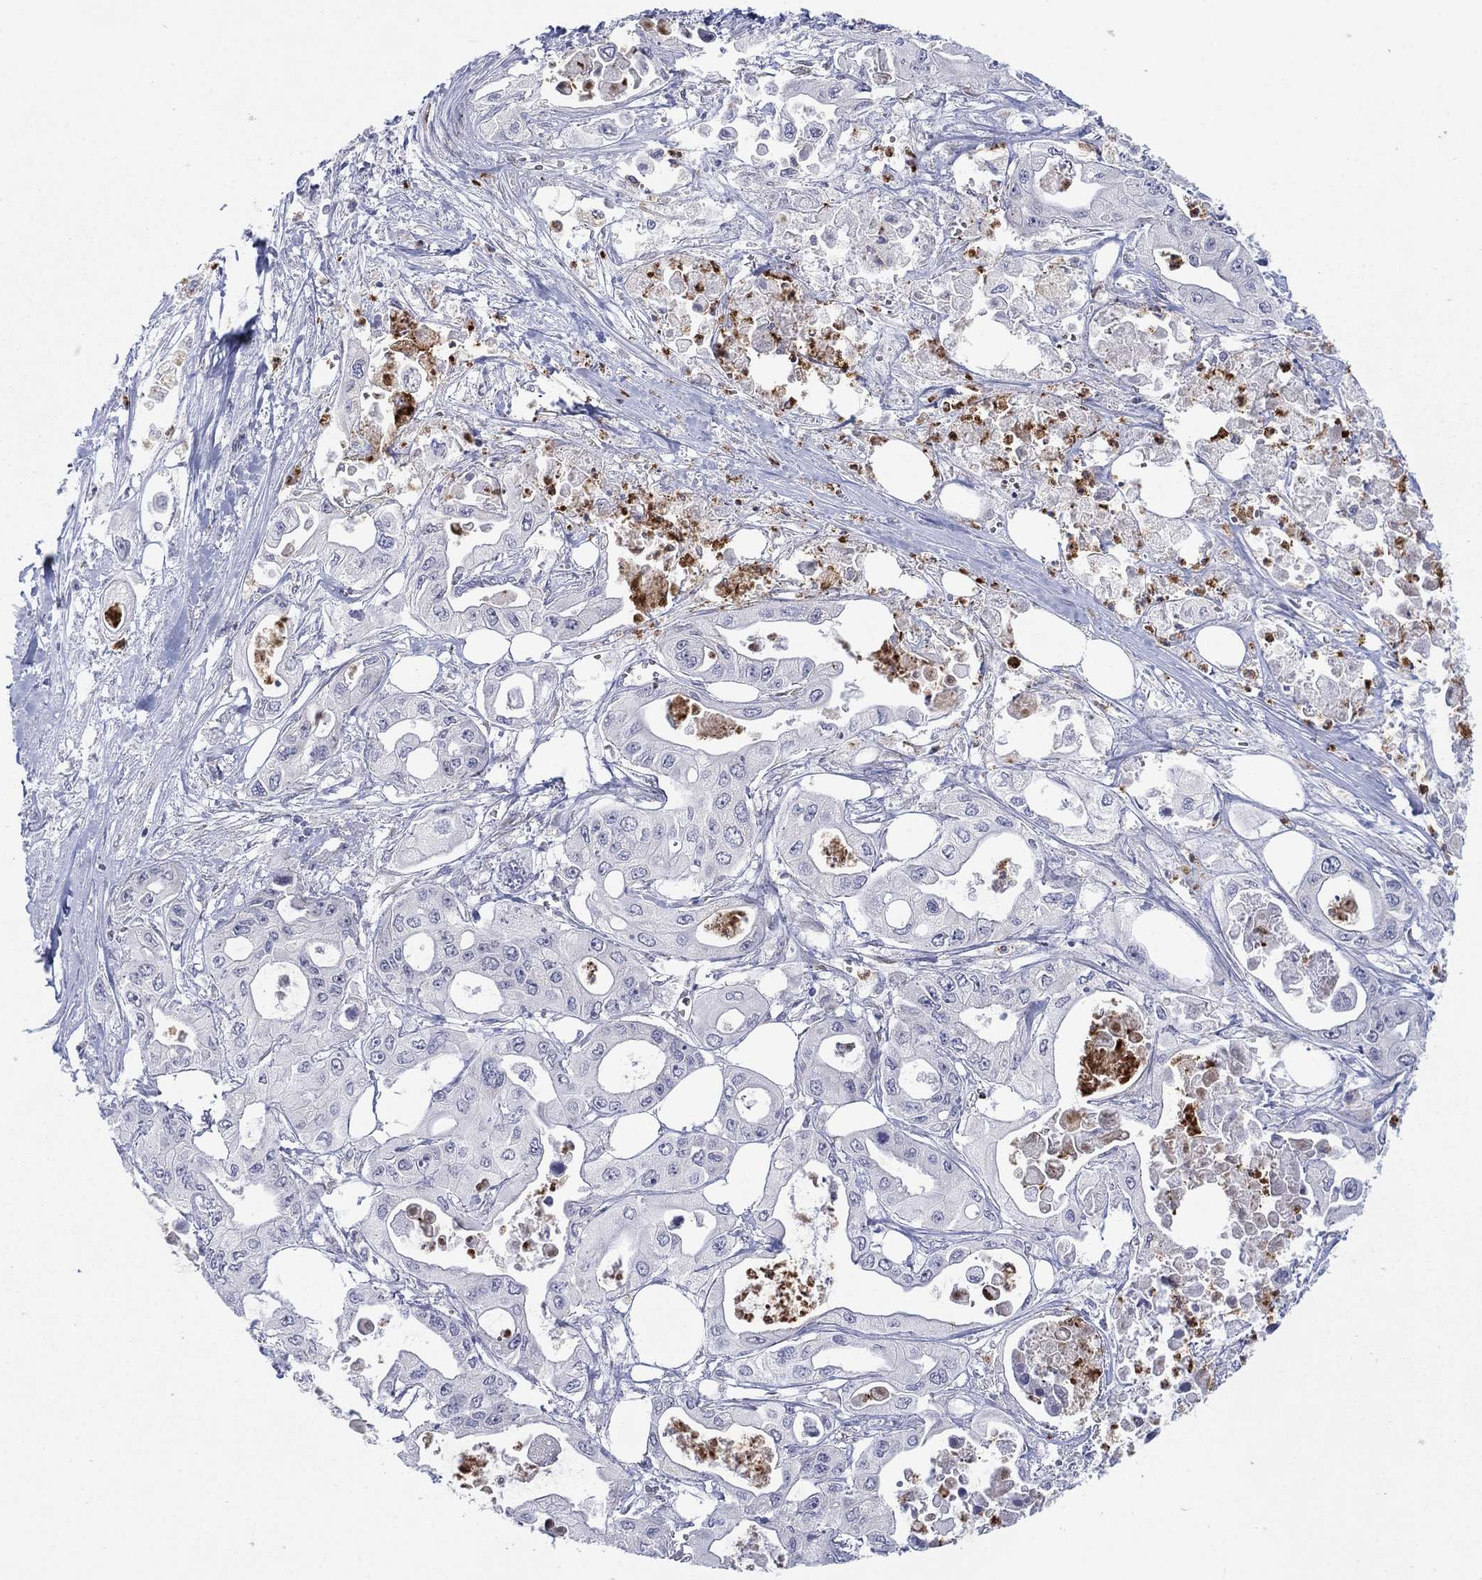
{"staining": {"intensity": "negative", "quantity": "none", "location": "none"}, "tissue": "pancreatic cancer", "cell_type": "Tumor cells", "image_type": "cancer", "snomed": [{"axis": "morphology", "description": "Adenocarcinoma, NOS"}, {"axis": "topography", "description": "Pancreas"}], "caption": "A high-resolution micrograph shows IHC staining of pancreatic cancer, which shows no significant expression in tumor cells.", "gene": "MTRFR", "patient": {"sex": "male", "age": 70}}